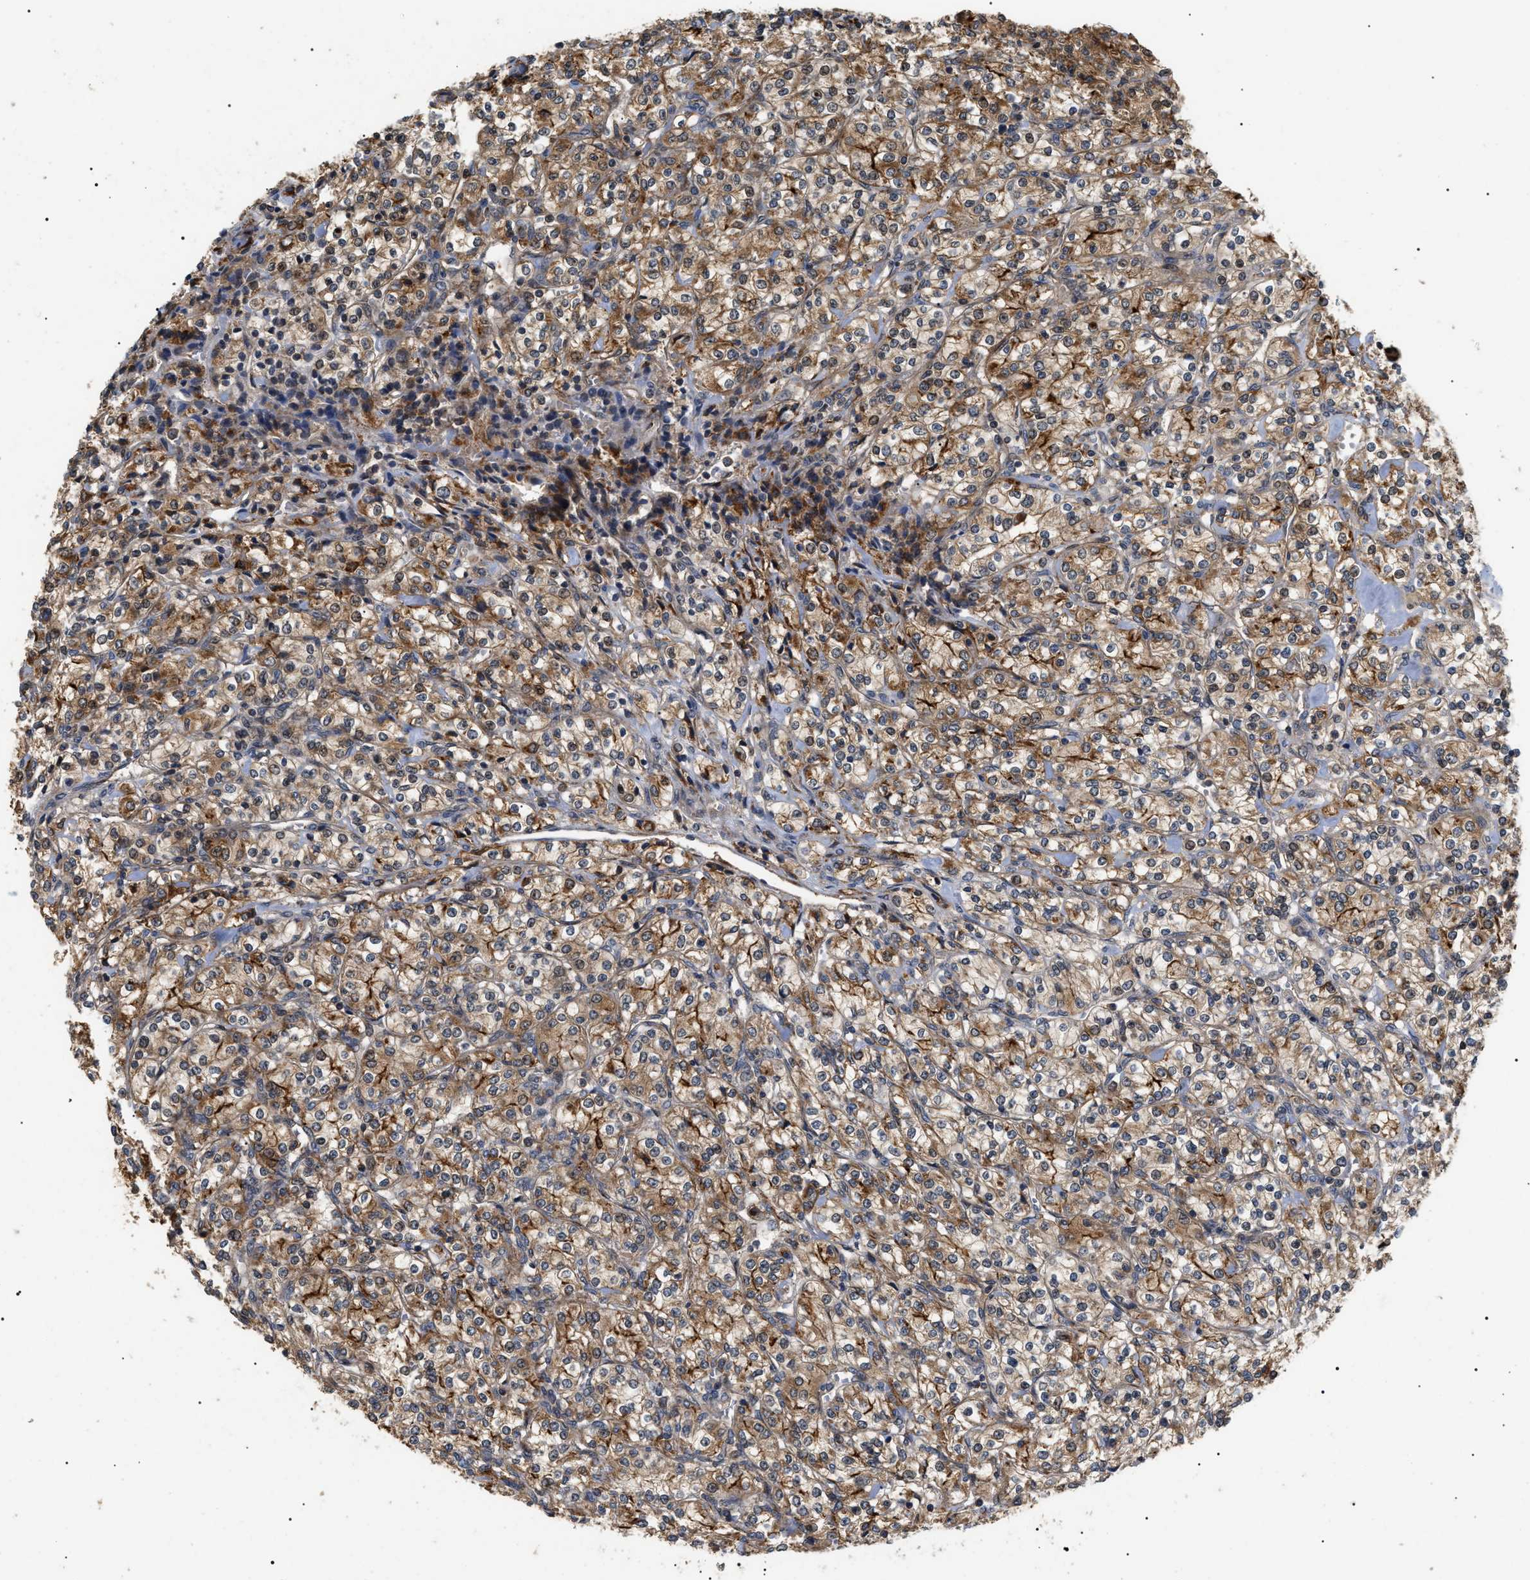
{"staining": {"intensity": "moderate", "quantity": ">75%", "location": "cytoplasmic/membranous,nuclear"}, "tissue": "renal cancer", "cell_type": "Tumor cells", "image_type": "cancer", "snomed": [{"axis": "morphology", "description": "Adenocarcinoma, NOS"}, {"axis": "topography", "description": "Kidney"}], "caption": "Approximately >75% of tumor cells in human renal adenocarcinoma display moderate cytoplasmic/membranous and nuclear protein expression as visualized by brown immunohistochemical staining.", "gene": "ASTL", "patient": {"sex": "male", "age": 77}}